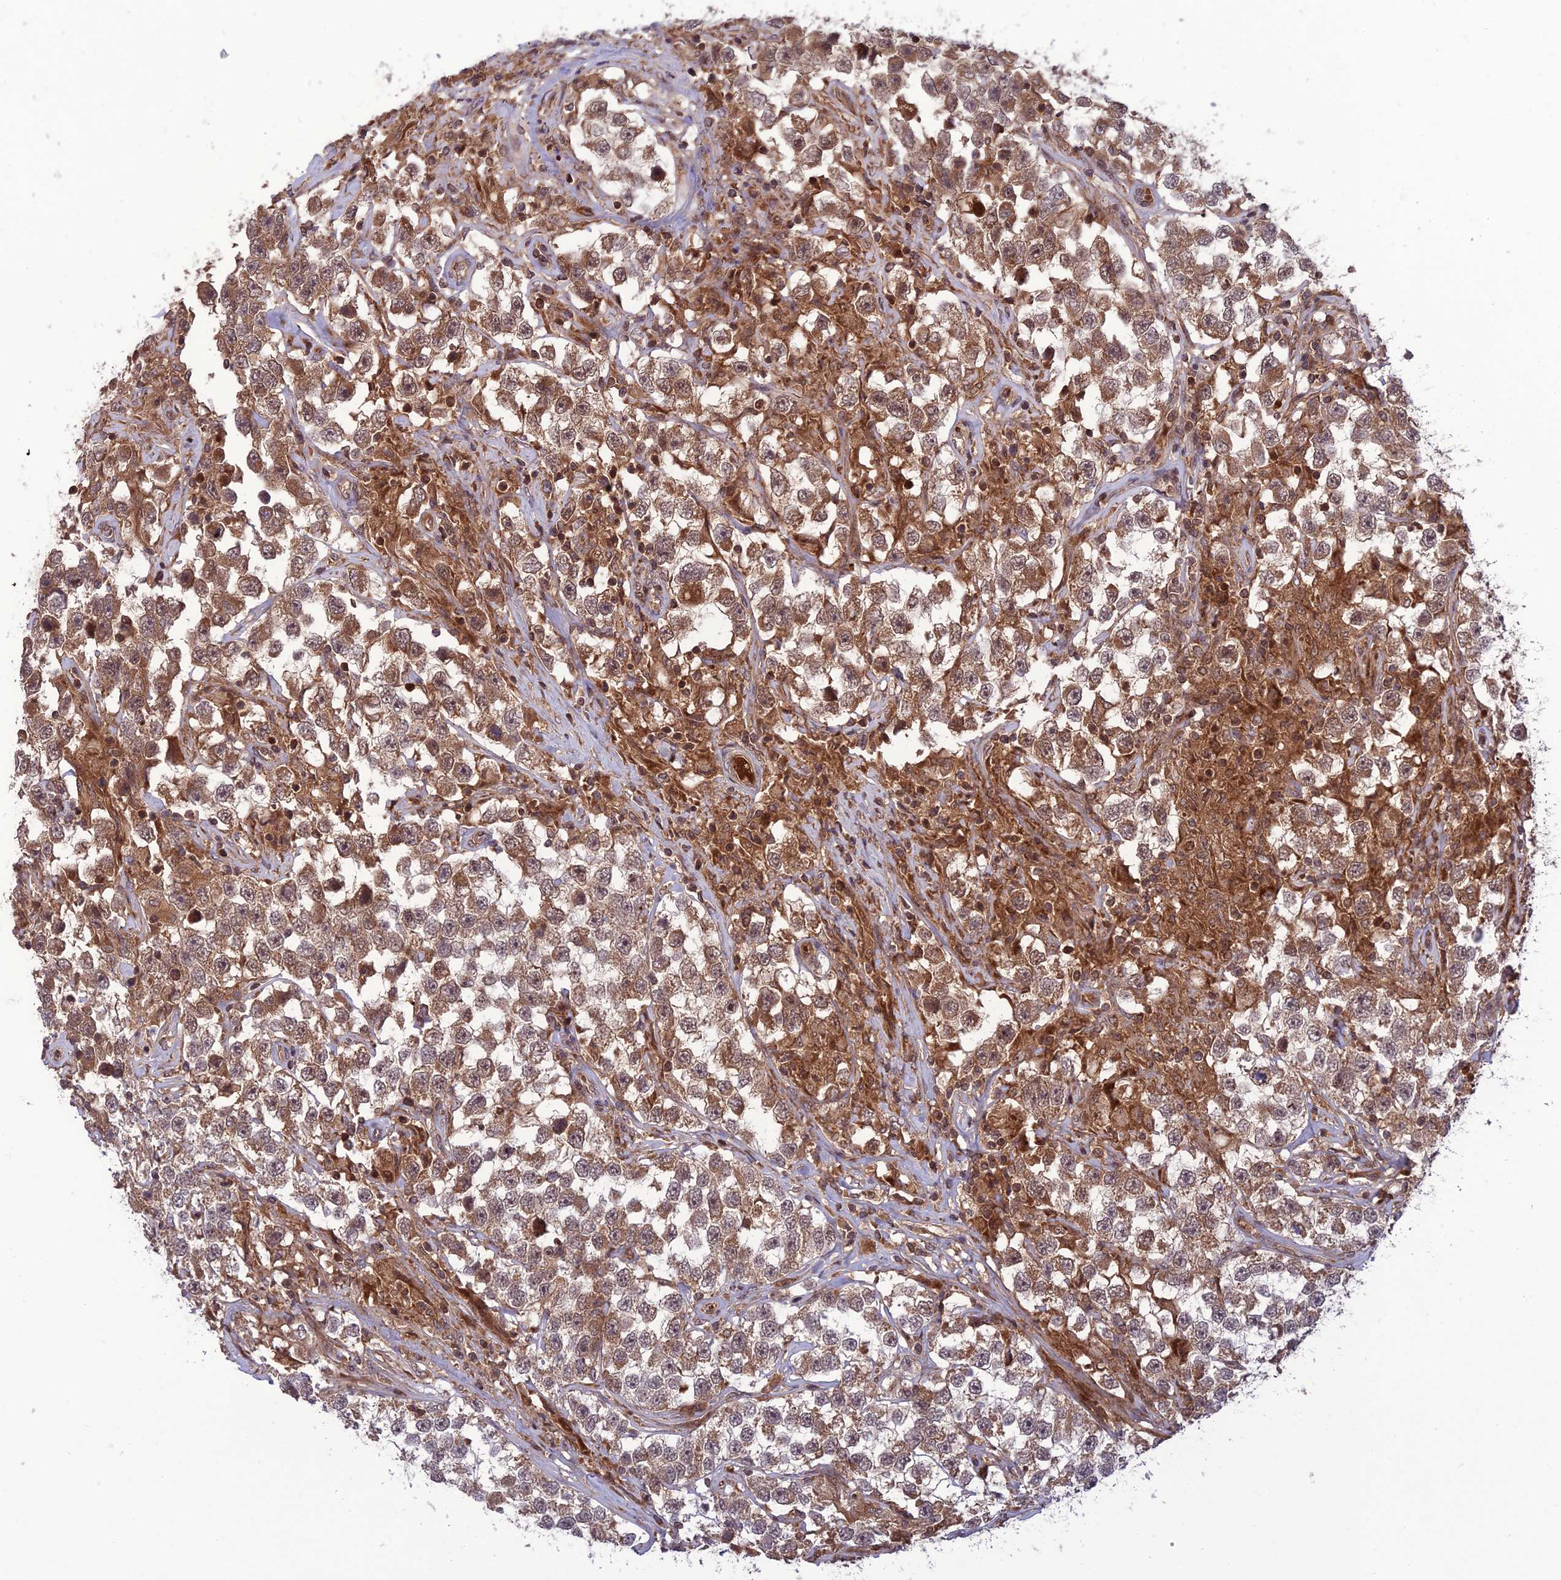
{"staining": {"intensity": "moderate", "quantity": ">75%", "location": "cytoplasmic/membranous,nuclear"}, "tissue": "testis cancer", "cell_type": "Tumor cells", "image_type": "cancer", "snomed": [{"axis": "morphology", "description": "Seminoma, NOS"}, {"axis": "topography", "description": "Testis"}], "caption": "Immunohistochemistry (IHC) image of neoplastic tissue: human testis cancer (seminoma) stained using immunohistochemistry reveals medium levels of moderate protein expression localized specifically in the cytoplasmic/membranous and nuclear of tumor cells, appearing as a cytoplasmic/membranous and nuclear brown color.", "gene": "NDUFC1", "patient": {"sex": "male", "age": 46}}